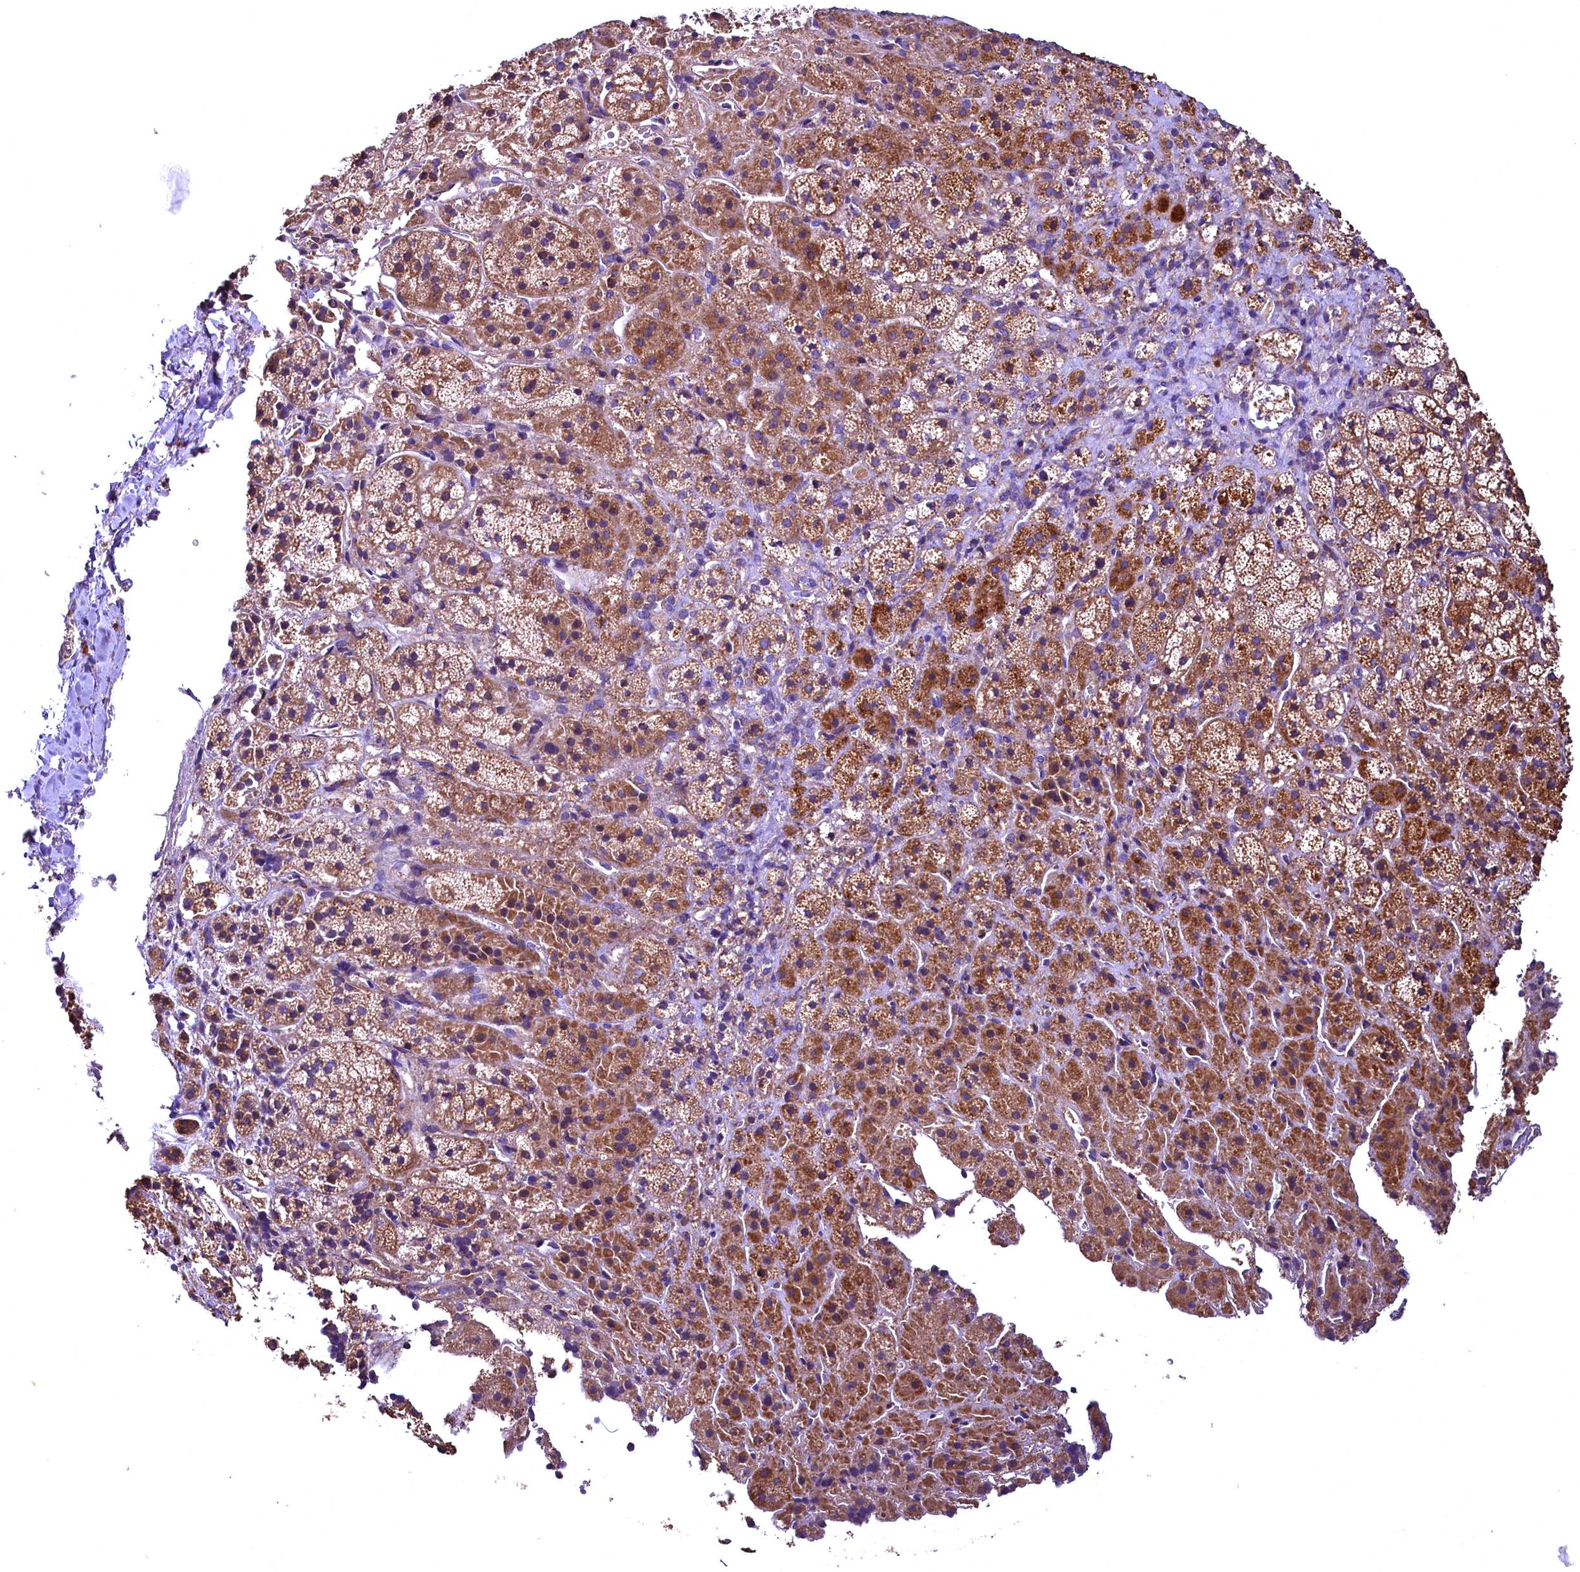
{"staining": {"intensity": "strong", "quantity": "25%-75%", "location": "cytoplasmic/membranous"}, "tissue": "adrenal gland", "cell_type": "Glandular cells", "image_type": "normal", "snomed": [{"axis": "morphology", "description": "Normal tissue, NOS"}, {"axis": "topography", "description": "Adrenal gland"}], "caption": "An image showing strong cytoplasmic/membranous staining in approximately 25%-75% of glandular cells in benign adrenal gland, as visualized by brown immunohistochemical staining.", "gene": "ENKD1", "patient": {"sex": "female", "age": 44}}